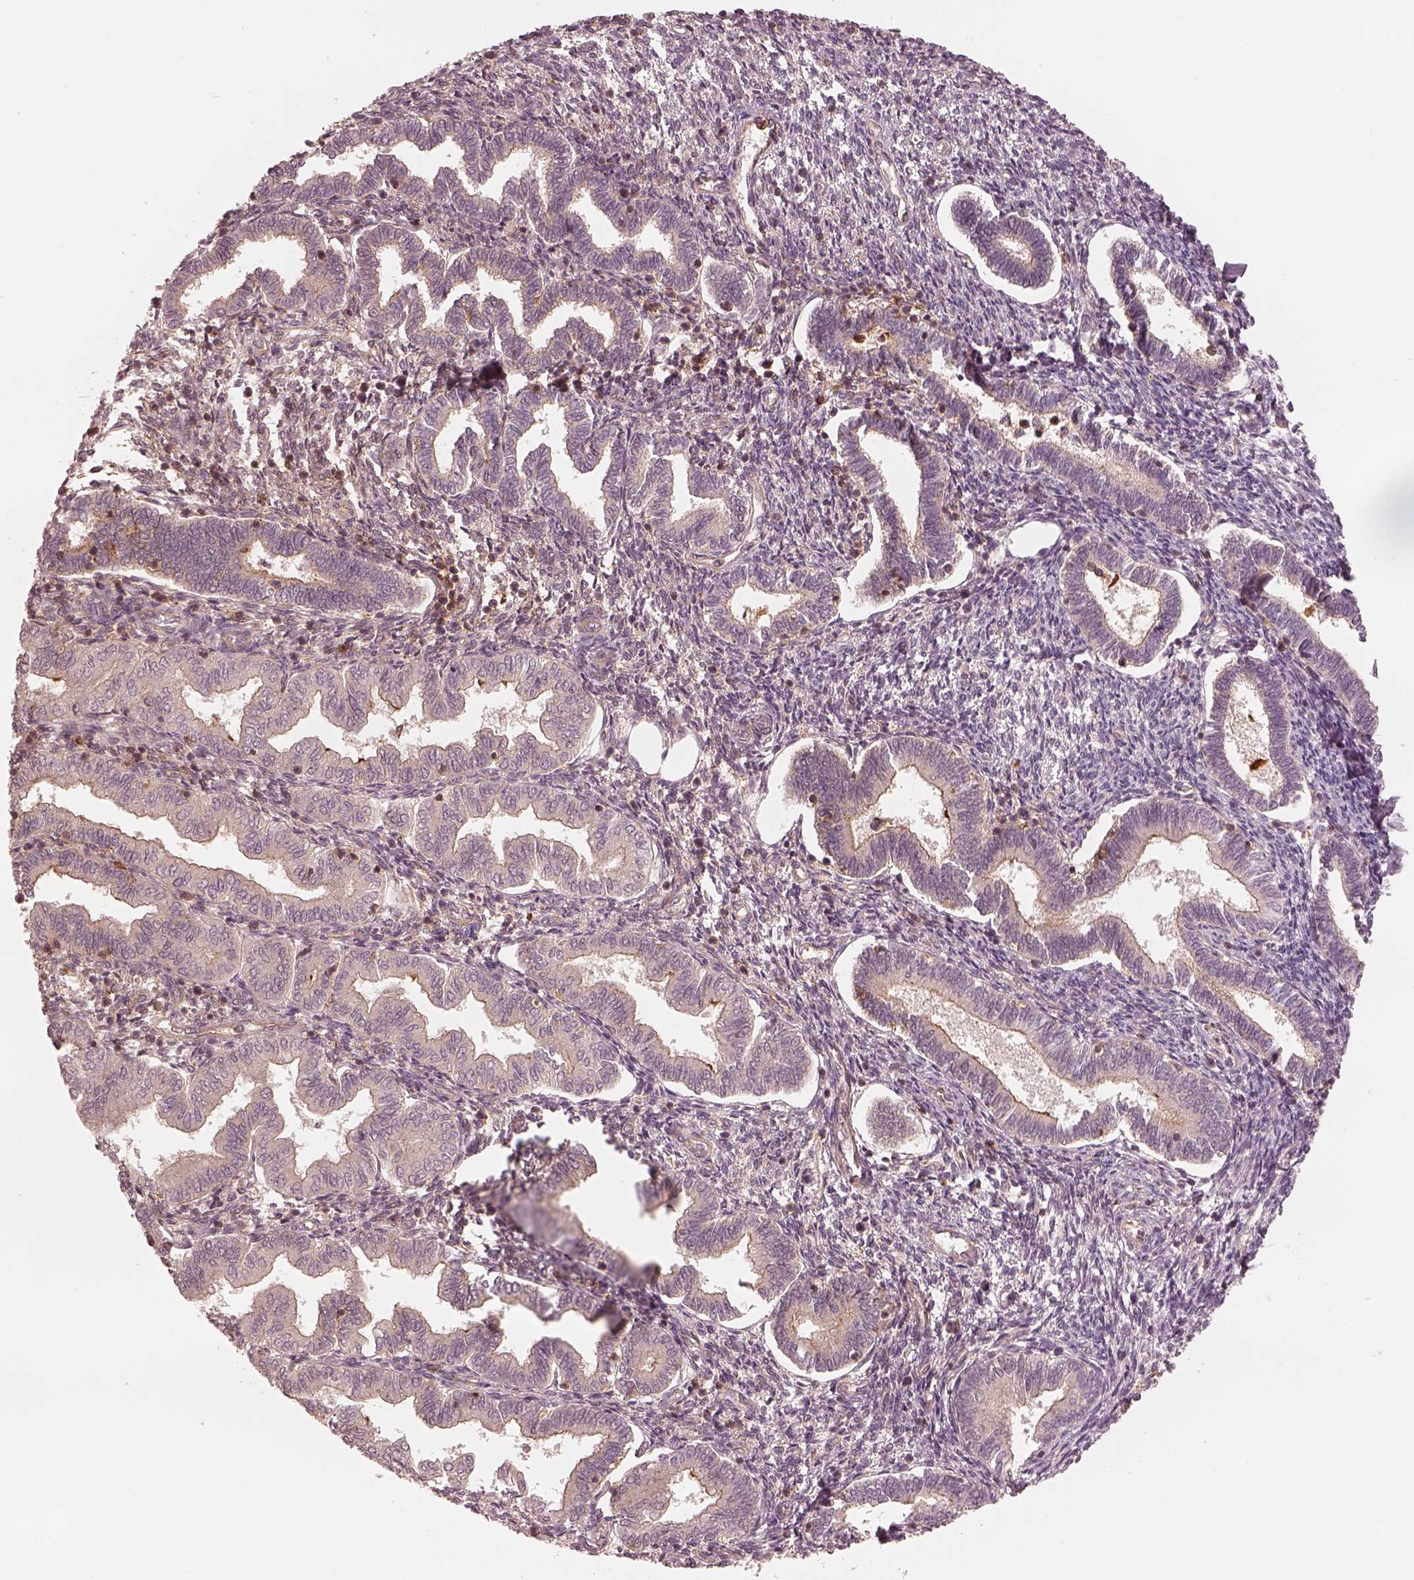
{"staining": {"intensity": "negative", "quantity": "none", "location": "none"}, "tissue": "endometrium", "cell_type": "Cells in endometrial stroma", "image_type": "normal", "snomed": [{"axis": "morphology", "description": "Normal tissue, NOS"}, {"axis": "topography", "description": "Endometrium"}], "caption": "Image shows no significant protein expression in cells in endometrial stroma of unremarkable endometrium.", "gene": "FAM107B", "patient": {"sex": "female", "age": 42}}